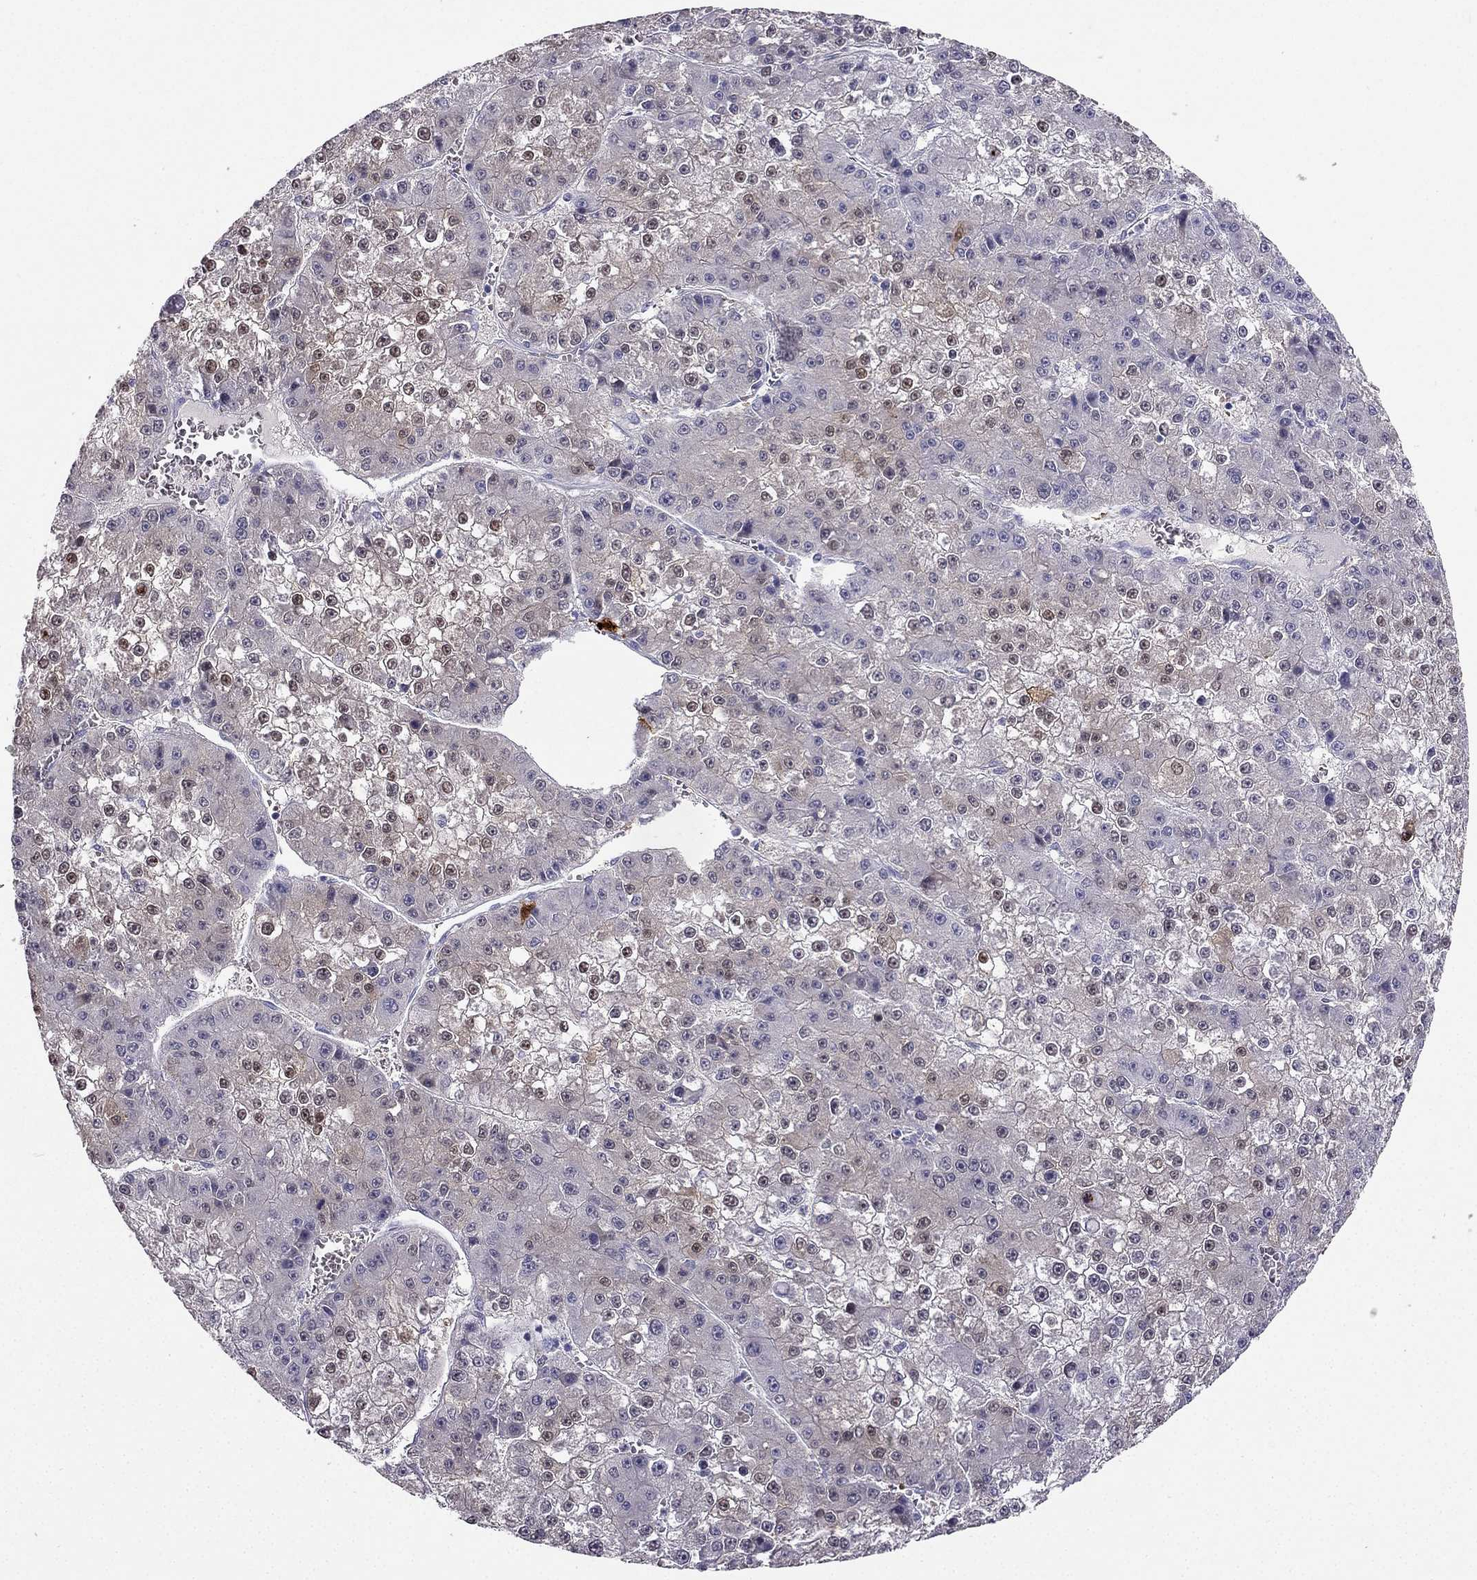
{"staining": {"intensity": "moderate", "quantity": "<25%", "location": "nuclear"}, "tissue": "liver cancer", "cell_type": "Tumor cells", "image_type": "cancer", "snomed": [{"axis": "morphology", "description": "Carcinoma, Hepatocellular, NOS"}, {"axis": "topography", "description": "Liver"}], "caption": "This is an image of immunohistochemistry staining of liver cancer, which shows moderate positivity in the nuclear of tumor cells.", "gene": "RSPH14", "patient": {"sex": "female", "age": 73}}